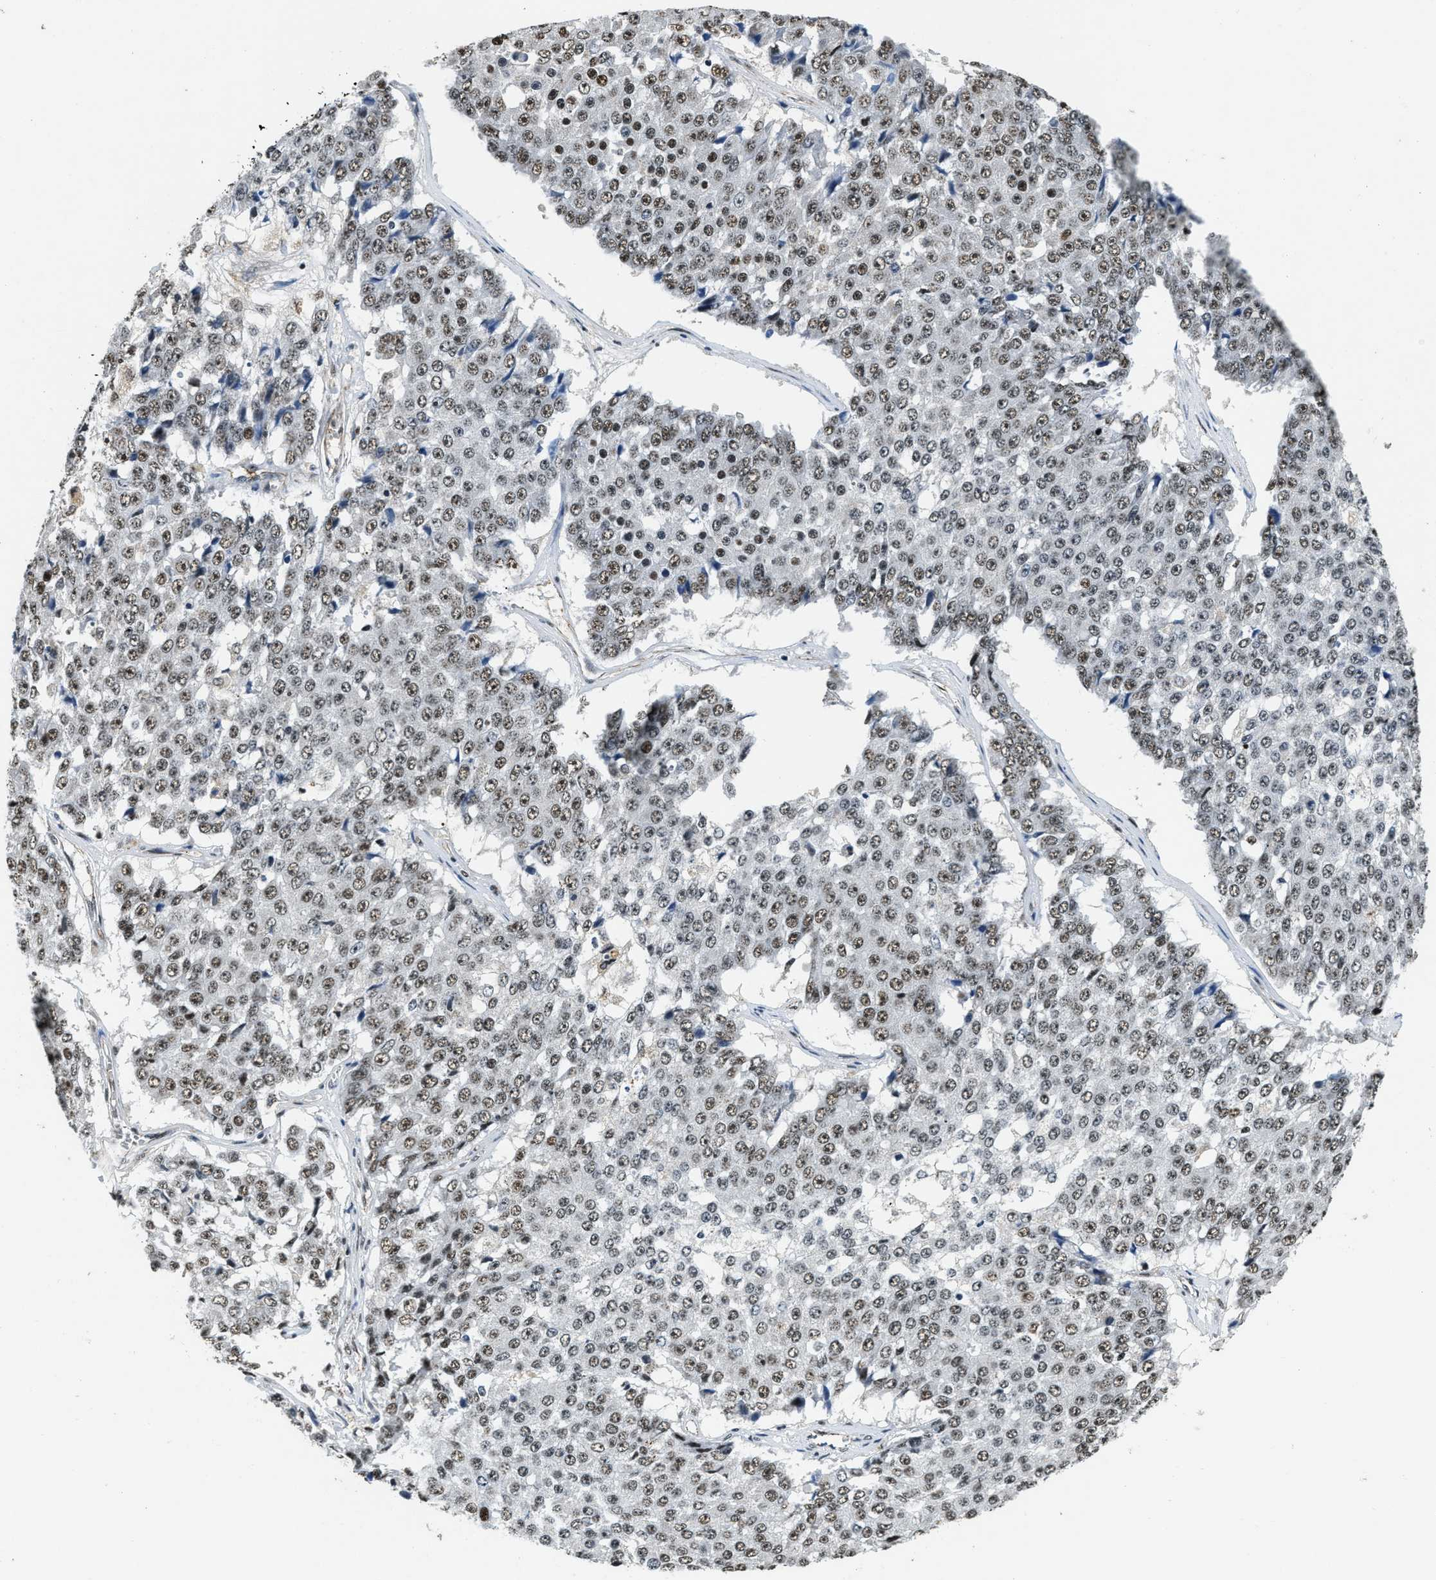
{"staining": {"intensity": "weak", "quantity": ">75%", "location": "nuclear"}, "tissue": "pancreatic cancer", "cell_type": "Tumor cells", "image_type": "cancer", "snomed": [{"axis": "morphology", "description": "Adenocarcinoma, NOS"}, {"axis": "topography", "description": "Pancreas"}], "caption": "The histopathology image exhibits a brown stain indicating the presence of a protein in the nuclear of tumor cells in adenocarcinoma (pancreatic).", "gene": "CCNE1", "patient": {"sex": "male", "age": 50}}